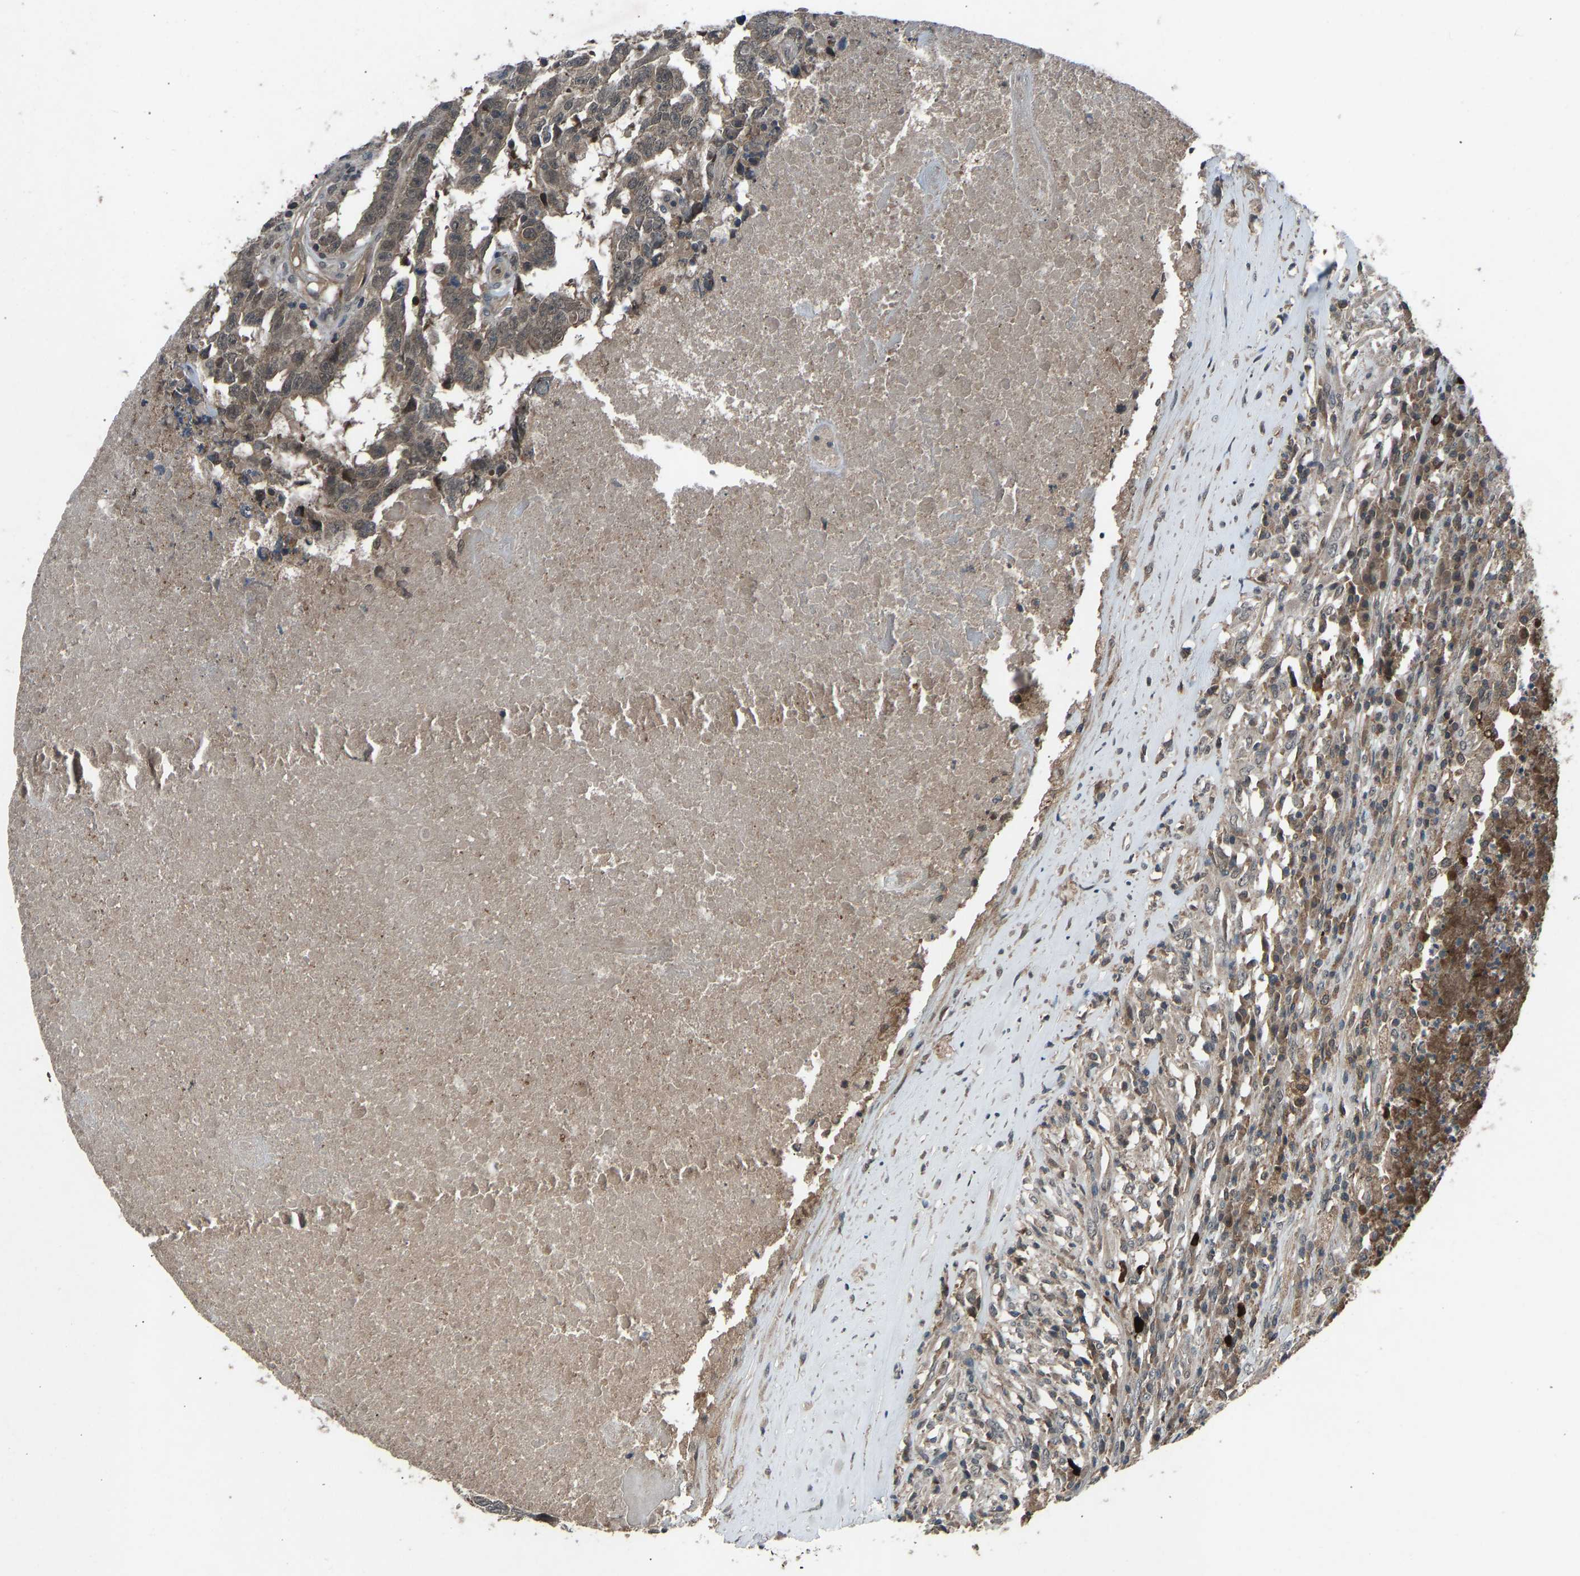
{"staining": {"intensity": "moderate", "quantity": ">75%", "location": "cytoplasmic/membranous"}, "tissue": "testis cancer", "cell_type": "Tumor cells", "image_type": "cancer", "snomed": [{"axis": "morphology", "description": "Necrosis, NOS"}, {"axis": "morphology", "description": "Carcinoma, Embryonal, NOS"}, {"axis": "topography", "description": "Testis"}], "caption": "Brown immunohistochemical staining in testis cancer shows moderate cytoplasmic/membranous positivity in about >75% of tumor cells. Using DAB (3,3'-diaminobenzidine) (brown) and hematoxylin (blue) stains, captured at high magnification using brightfield microscopy.", "gene": "SLC43A1", "patient": {"sex": "male", "age": 19}}